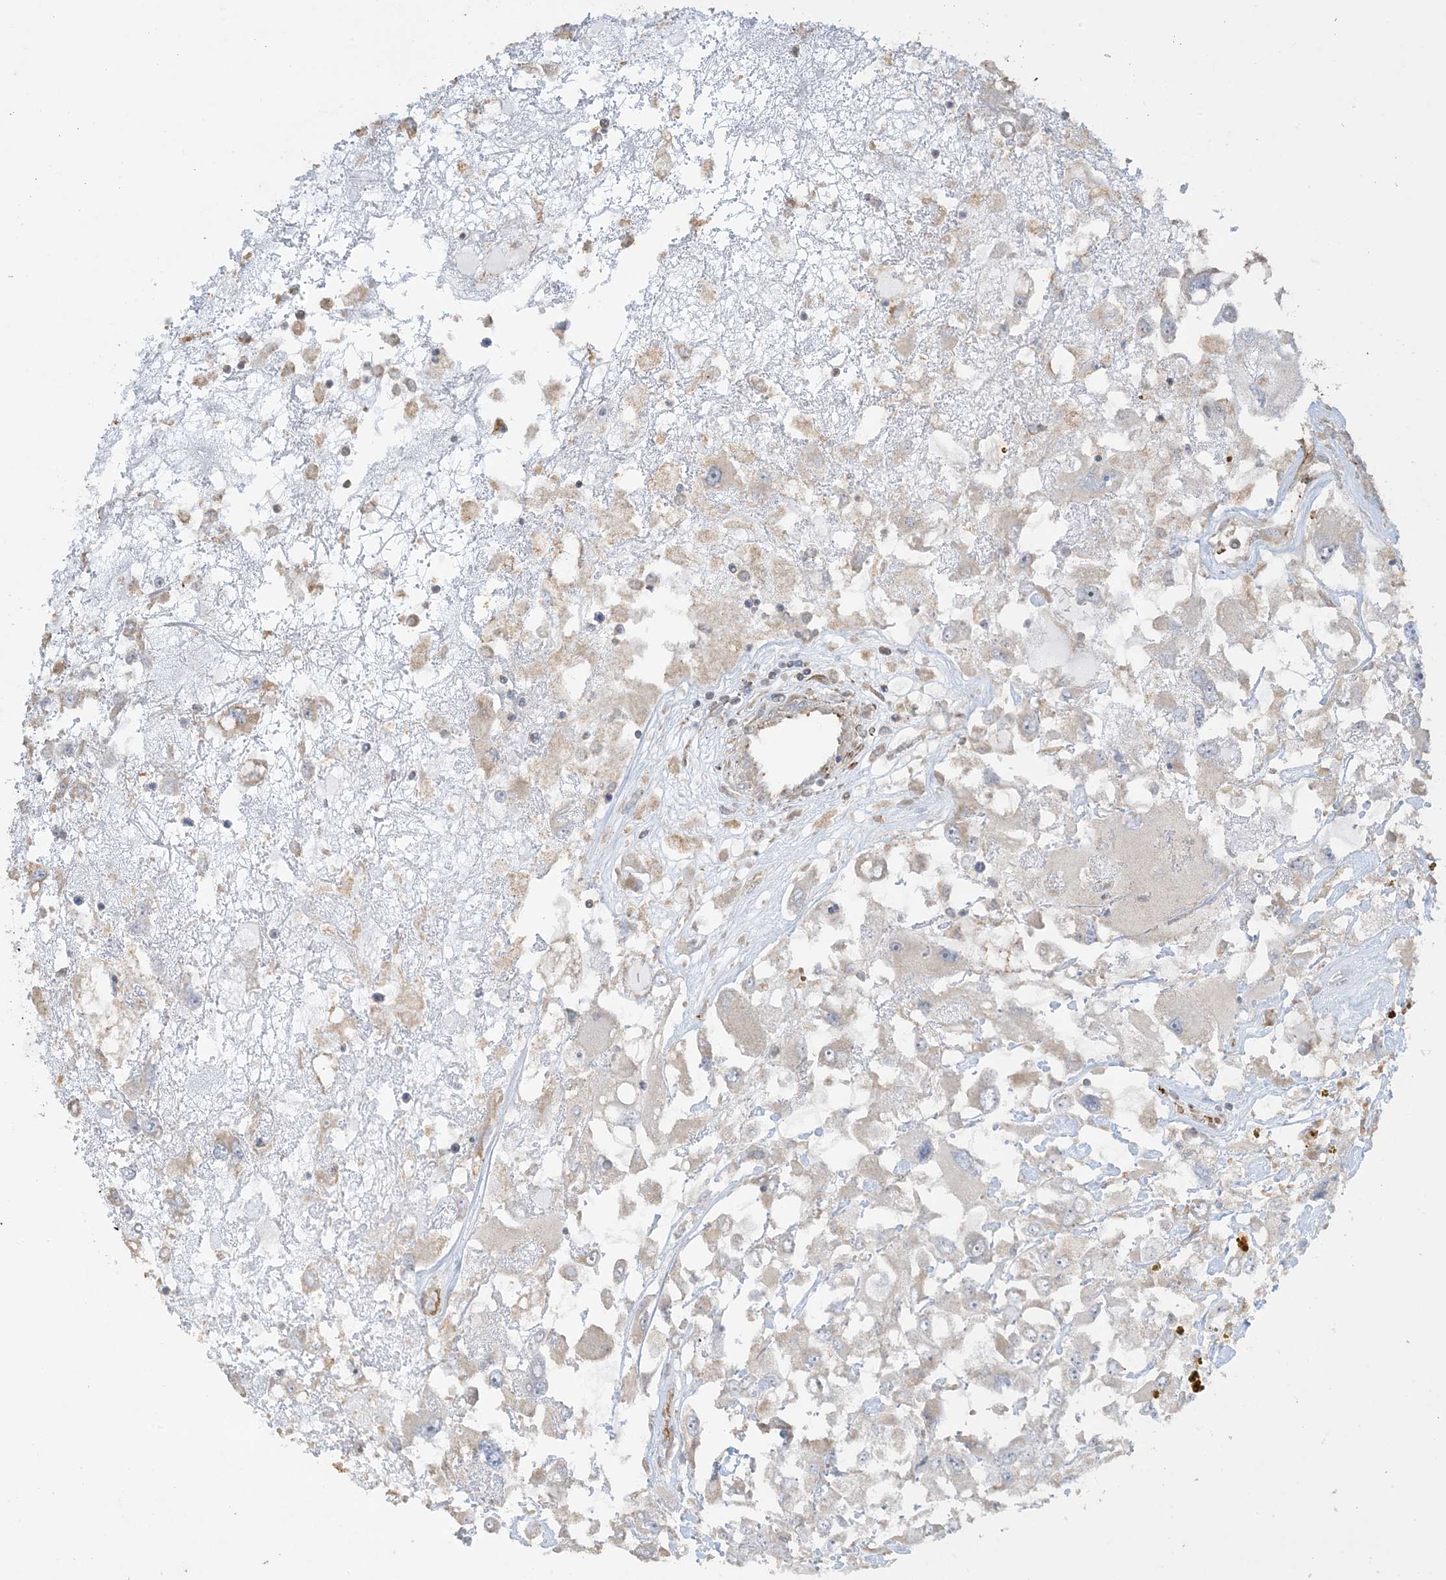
{"staining": {"intensity": "negative", "quantity": "none", "location": "none"}, "tissue": "renal cancer", "cell_type": "Tumor cells", "image_type": "cancer", "snomed": [{"axis": "morphology", "description": "Adenocarcinoma, NOS"}, {"axis": "topography", "description": "Kidney"}], "caption": "This is an immunohistochemistry (IHC) image of human renal adenocarcinoma. There is no staining in tumor cells.", "gene": "AGA", "patient": {"sex": "female", "age": 52}}